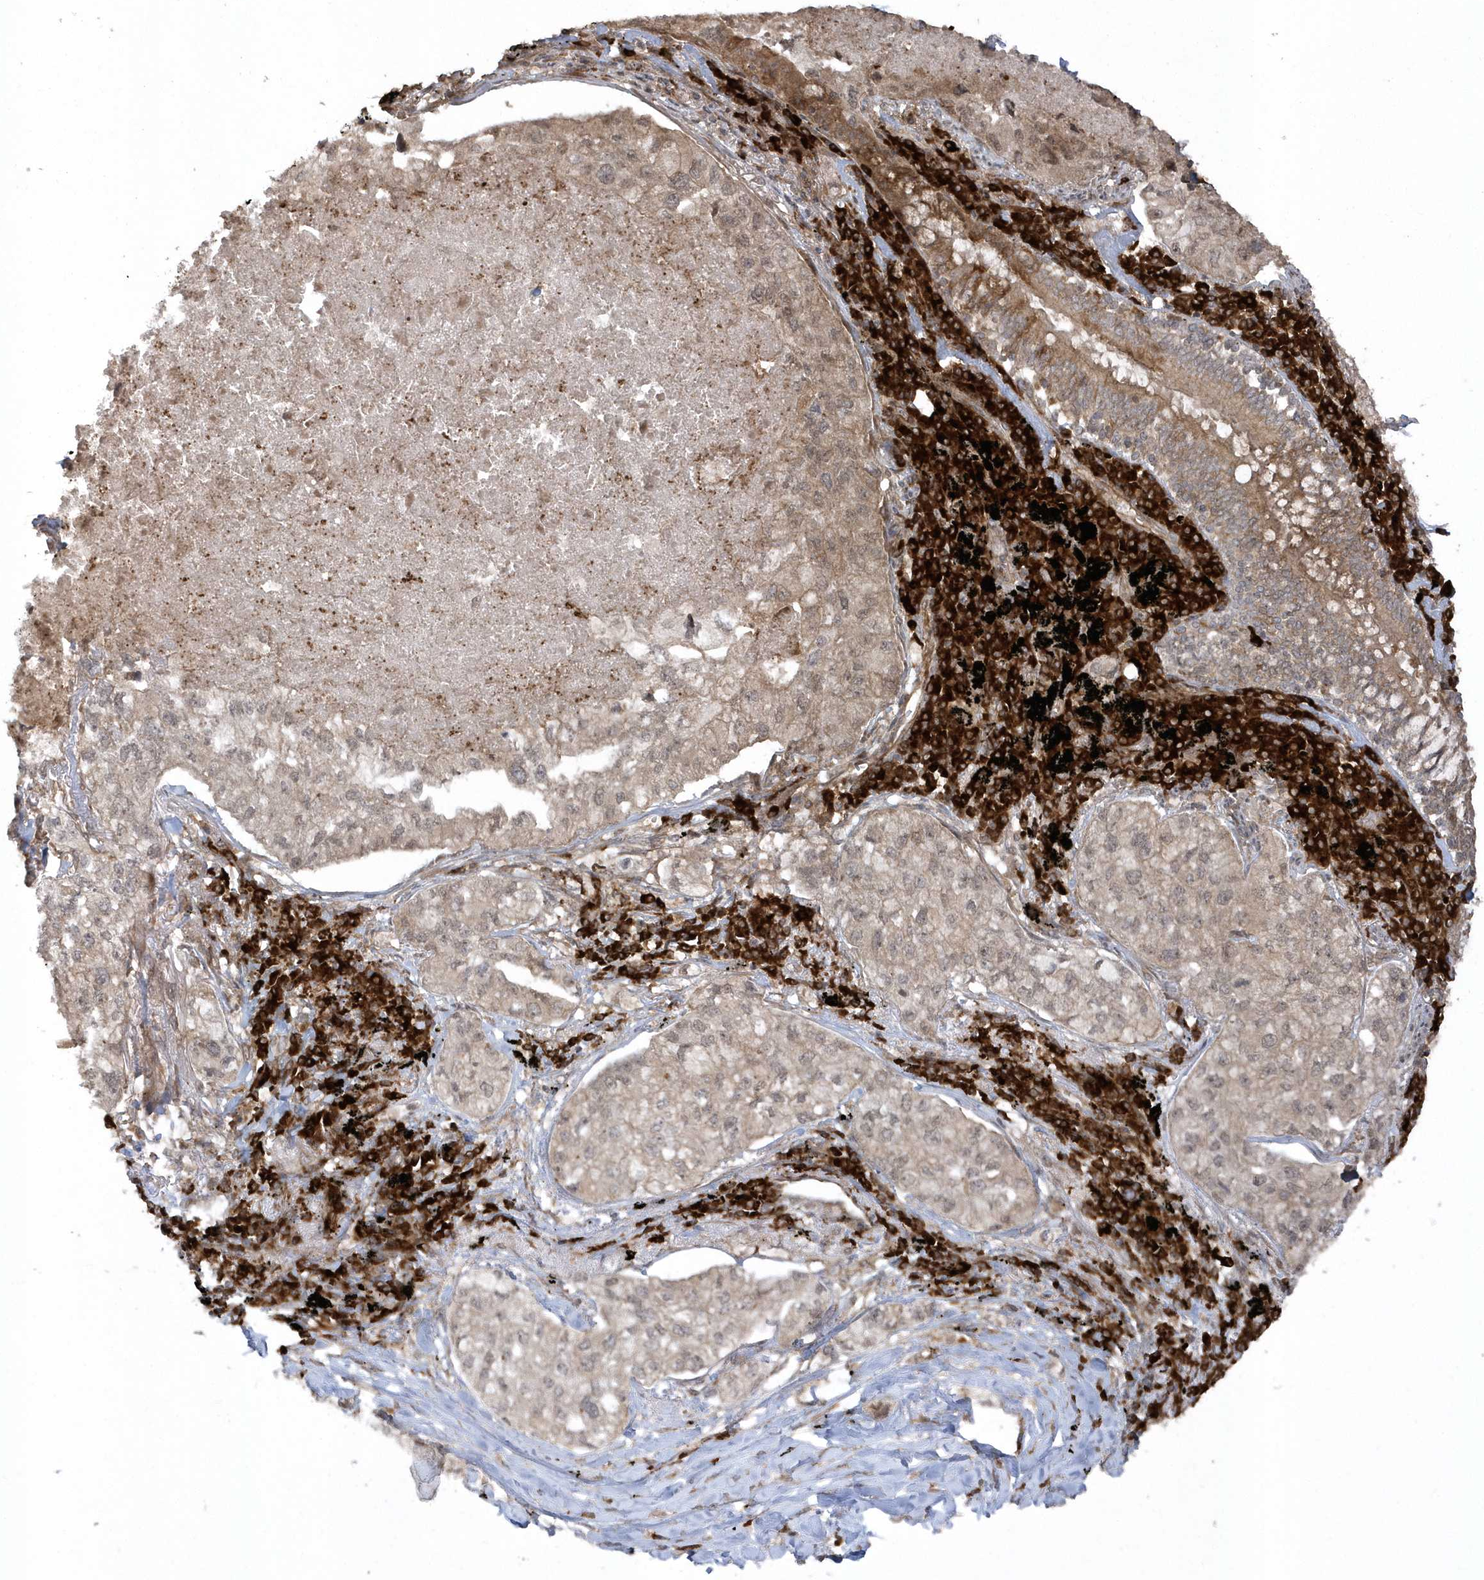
{"staining": {"intensity": "weak", "quantity": ">75%", "location": "cytoplasmic/membranous"}, "tissue": "lung cancer", "cell_type": "Tumor cells", "image_type": "cancer", "snomed": [{"axis": "morphology", "description": "Adenocarcinoma, NOS"}, {"axis": "topography", "description": "Lung"}], "caption": "High-magnification brightfield microscopy of lung adenocarcinoma stained with DAB (brown) and counterstained with hematoxylin (blue). tumor cells exhibit weak cytoplasmic/membranous positivity is identified in approximately>75% of cells. (Stains: DAB in brown, nuclei in blue, Microscopy: brightfield microscopy at high magnification).", "gene": "HERPUD1", "patient": {"sex": "male", "age": 65}}